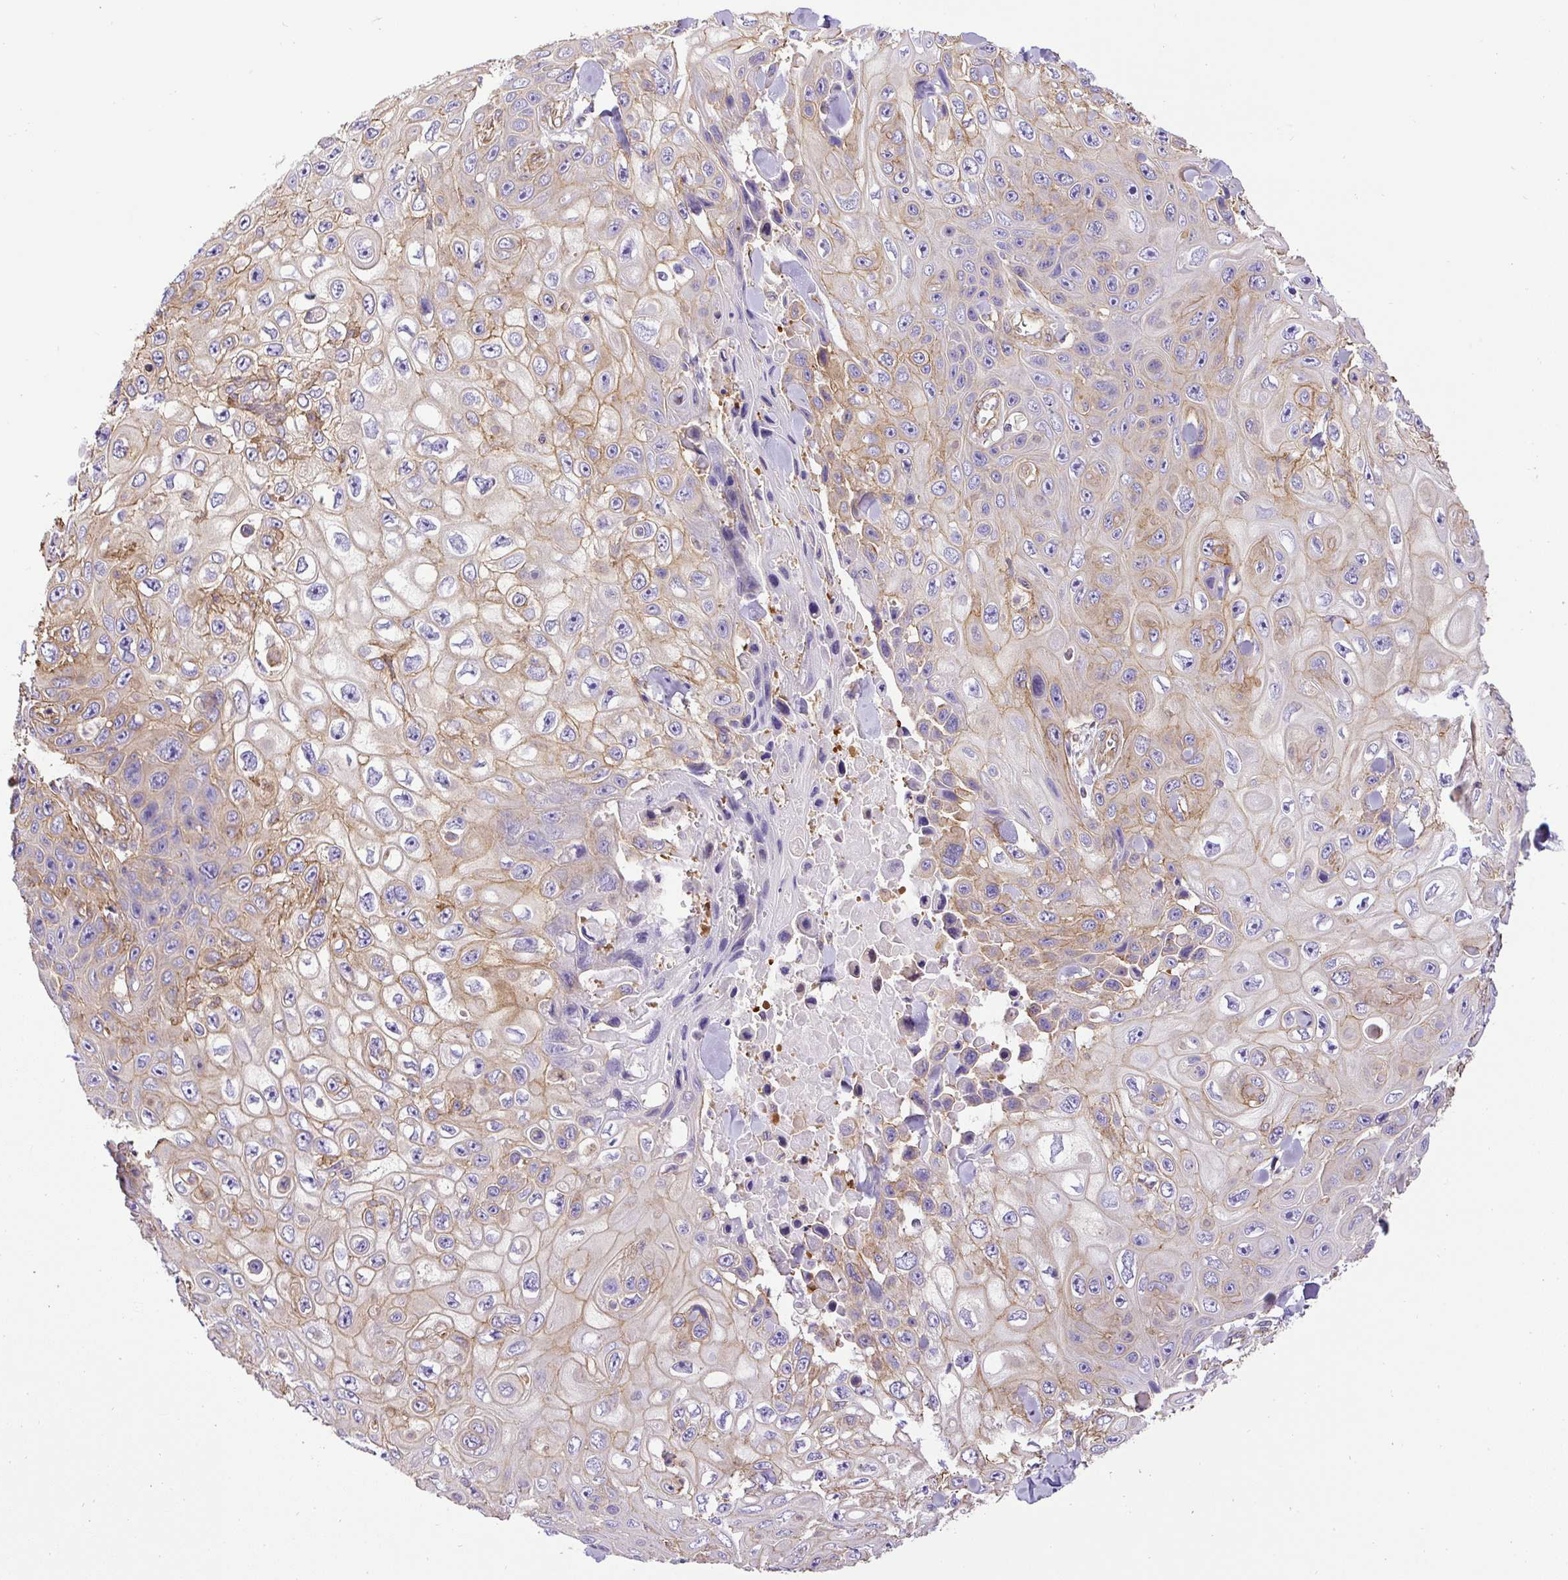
{"staining": {"intensity": "moderate", "quantity": "25%-75%", "location": "cytoplasmic/membranous"}, "tissue": "skin cancer", "cell_type": "Tumor cells", "image_type": "cancer", "snomed": [{"axis": "morphology", "description": "Squamous cell carcinoma, NOS"}, {"axis": "topography", "description": "Skin"}], "caption": "Protein expression by IHC exhibits moderate cytoplasmic/membranous staining in approximately 25%-75% of tumor cells in skin cancer (squamous cell carcinoma).", "gene": "DCTN1", "patient": {"sex": "male", "age": 82}}